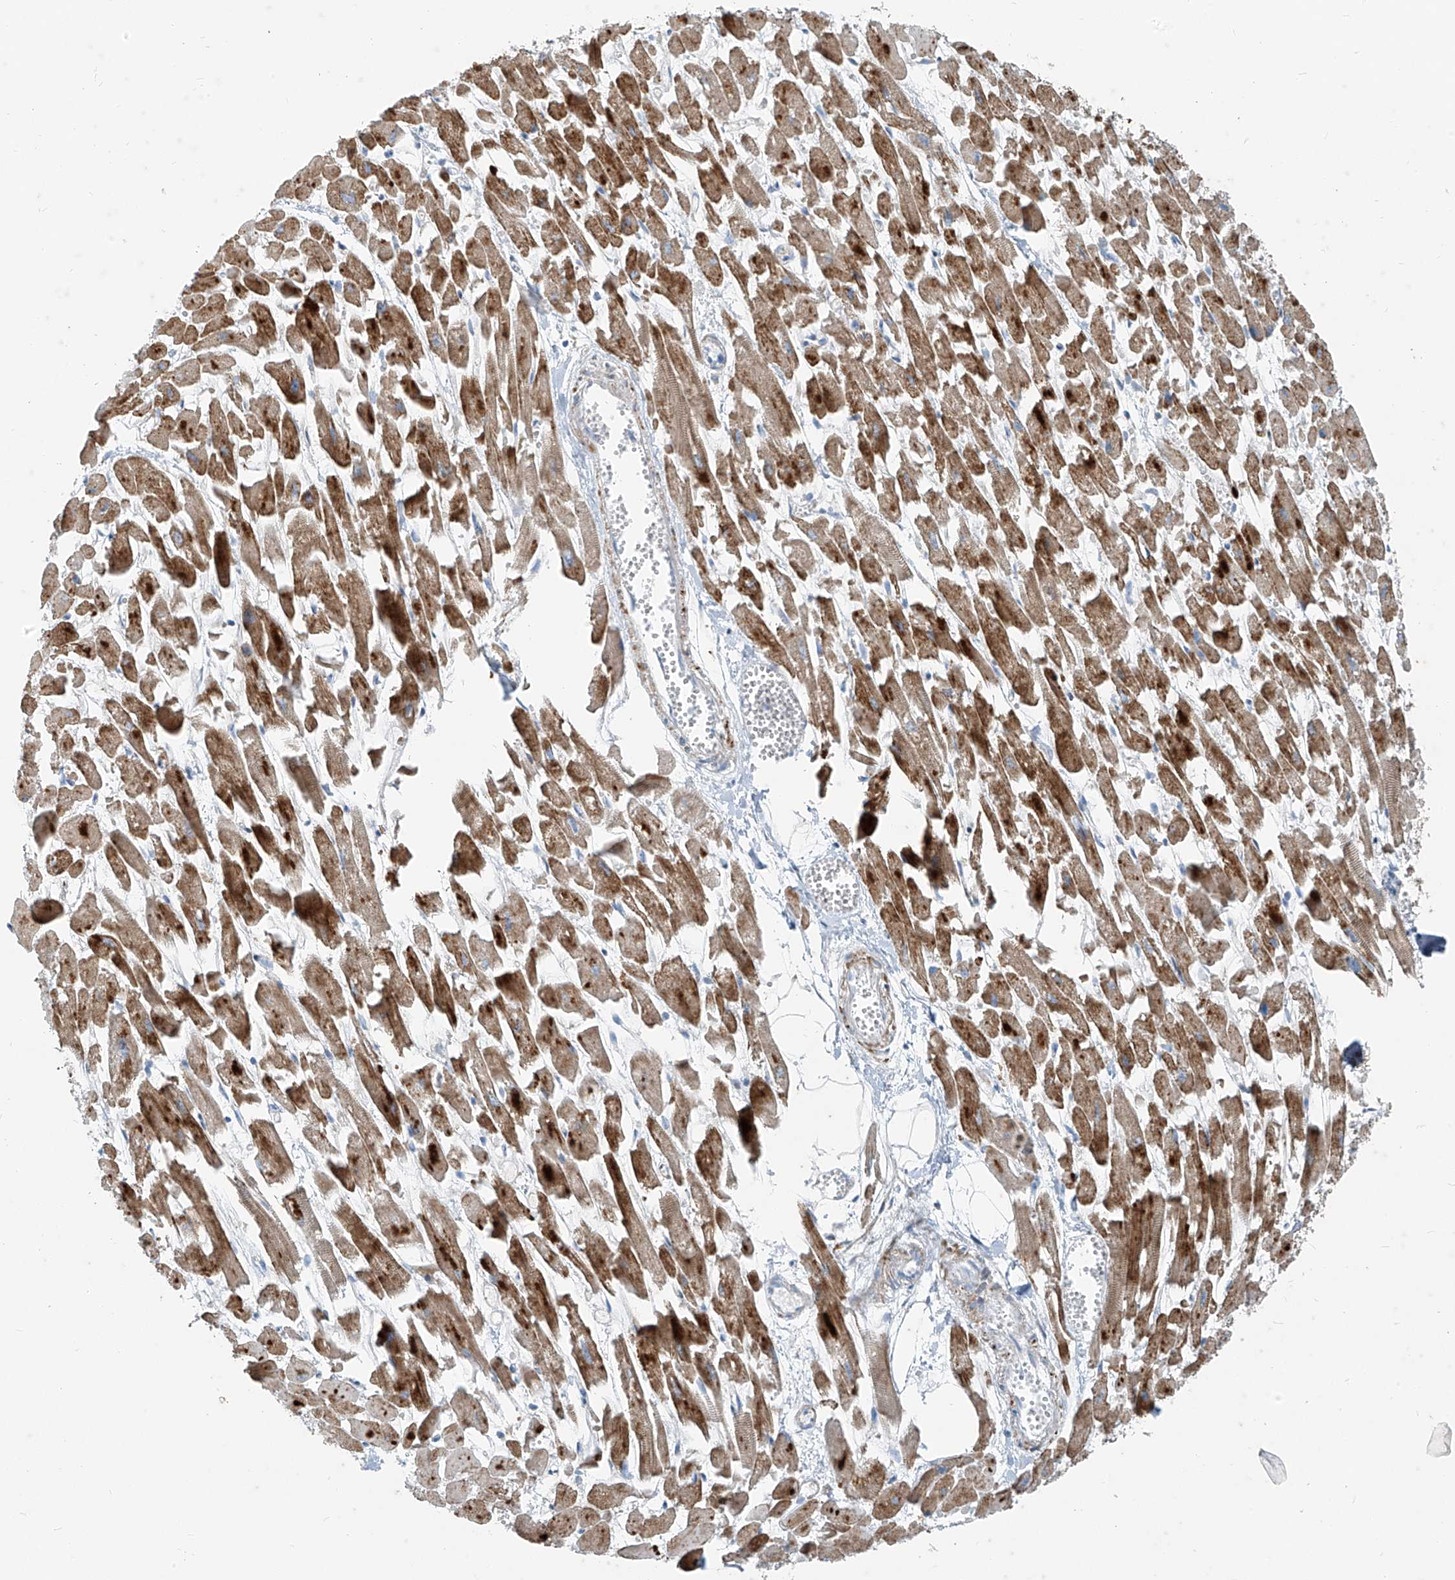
{"staining": {"intensity": "moderate", "quantity": "25%-75%", "location": "cytoplasmic/membranous"}, "tissue": "heart muscle", "cell_type": "Cardiomyocytes", "image_type": "normal", "snomed": [{"axis": "morphology", "description": "Normal tissue, NOS"}, {"axis": "topography", "description": "Heart"}], "caption": "The photomicrograph displays staining of unremarkable heart muscle, revealing moderate cytoplasmic/membranous protein staining (brown color) within cardiomyocytes.", "gene": "PPCS", "patient": {"sex": "female", "age": 64}}